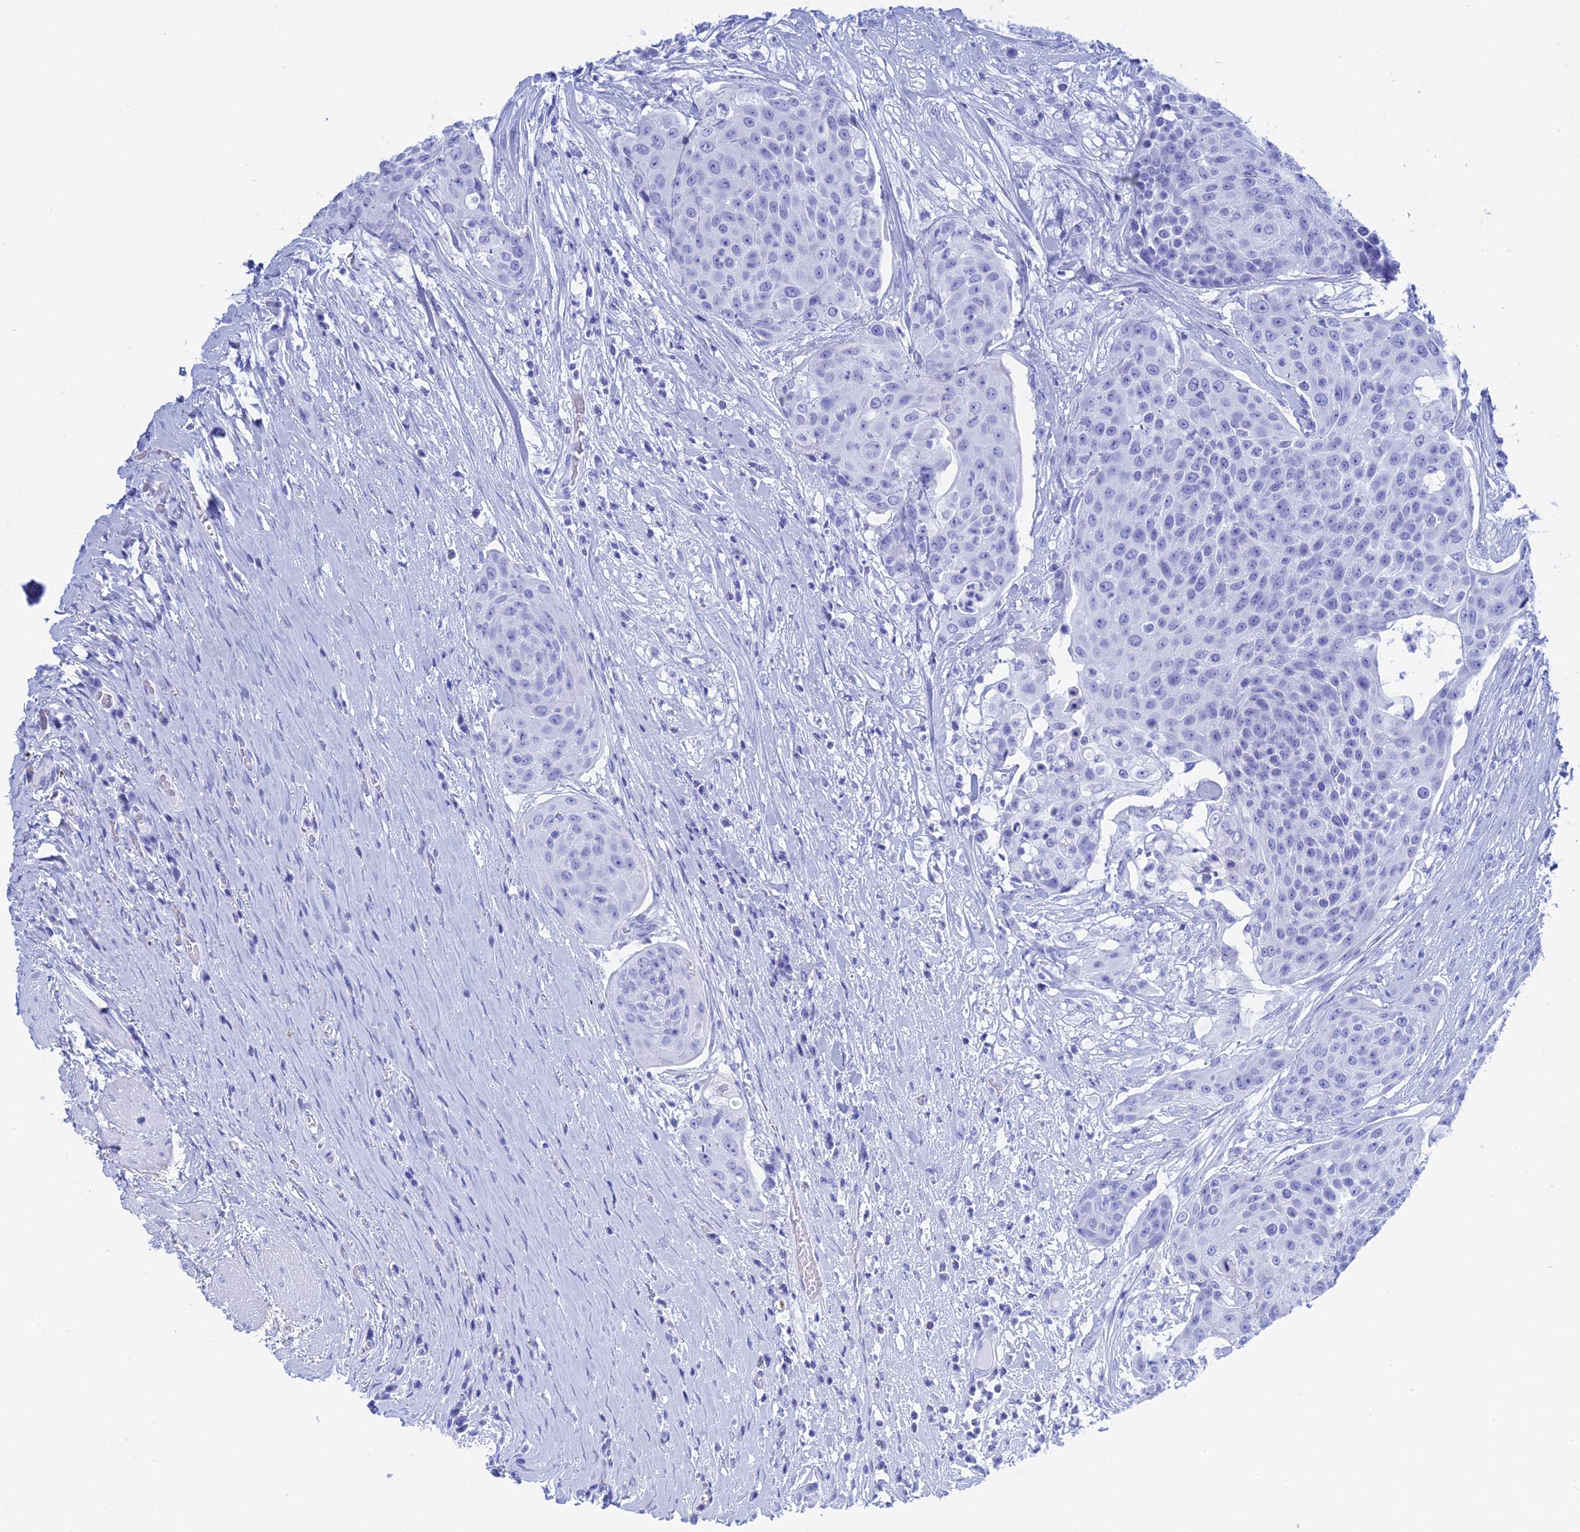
{"staining": {"intensity": "negative", "quantity": "none", "location": "none"}, "tissue": "urothelial cancer", "cell_type": "Tumor cells", "image_type": "cancer", "snomed": [{"axis": "morphology", "description": "Urothelial carcinoma, High grade"}, {"axis": "topography", "description": "Urinary bladder"}], "caption": "The photomicrograph shows no significant expression in tumor cells of urothelial cancer.", "gene": "TEX101", "patient": {"sex": "female", "age": 63}}